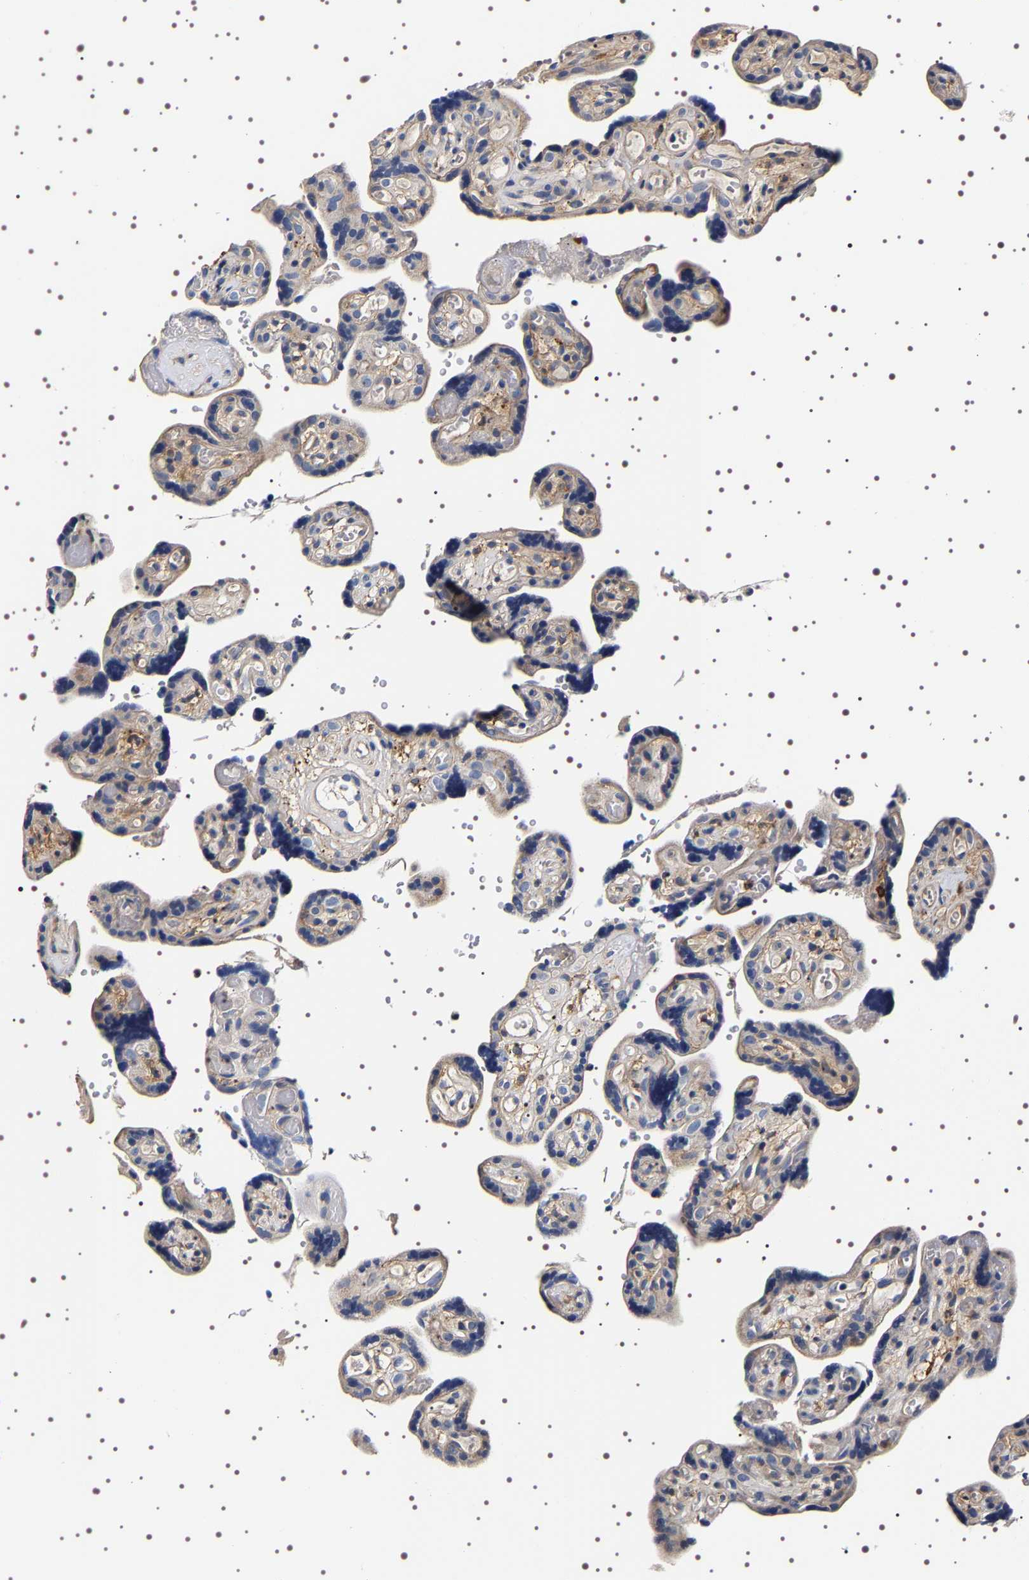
{"staining": {"intensity": "strong", "quantity": "<25%", "location": "cytoplasmic/membranous"}, "tissue": "placenta", "cell_type": "Trophoblastic cells", "image_type": "normal", "snomed": [{"axis": "morphology", "description": "Normal tissue, NOS"}, {"axis": "topography", "description": "Placenta"}], "caption": "The image displays a brown stain indicating the presence of a protein in the cytoplasmic/membranous of trophoblastic cells in placenta. (Brightfield microscopy of DAB IHC at high magnification).", "gene": "ALPL", "patient": {"sex": "female", "age": 30}}